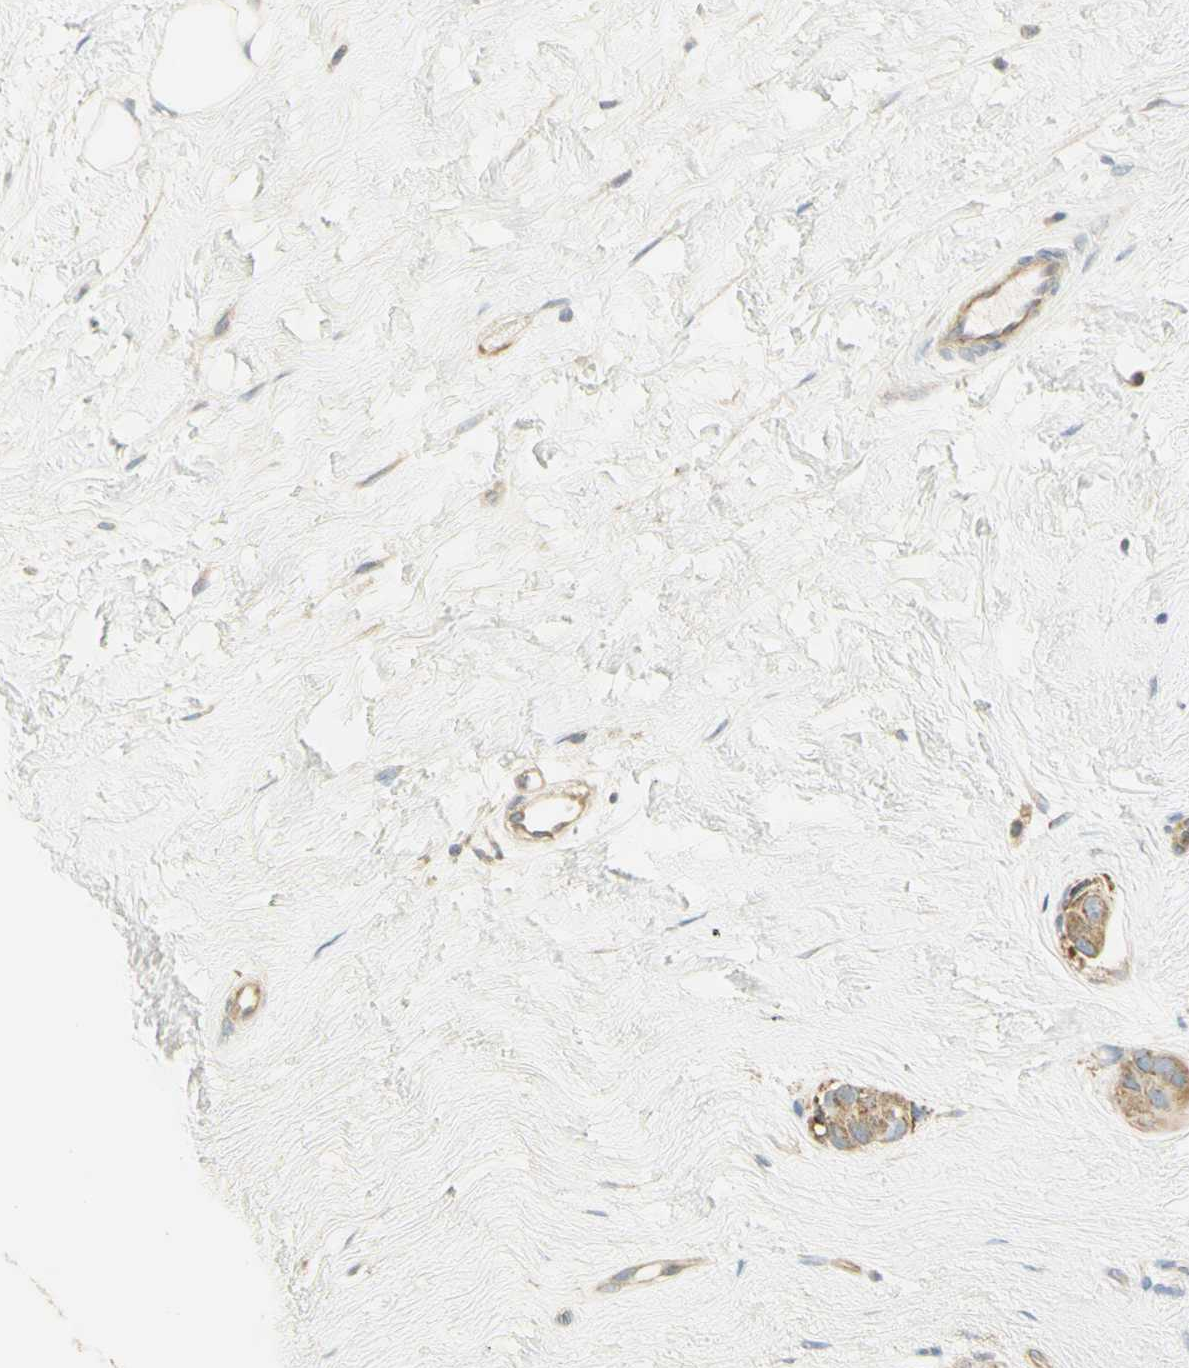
{"staining": {"intensity": "strong", "quantity": "<25%", "location": "cytoplasmic/membranous"}, "tissue": "breast cancer", "cell_type": "Tumor cells", "image_type": "cancer", "snomed": [{"axis": "morphology", "description": "Normal tissue, NOS"}, {"axis": "morphology", "description": "Duct carcinoma"}, {"axis": "topography", "description": "Breast"}], "caption": "Breast invasive ductal carcinoma tissue displays strong cytoplasmic/membranous expression in approximately <25% of tumor cells, visualized by immunohistochemistry.", "gene": "KIF11", "patient": {"sex": "female", "age": 39}}